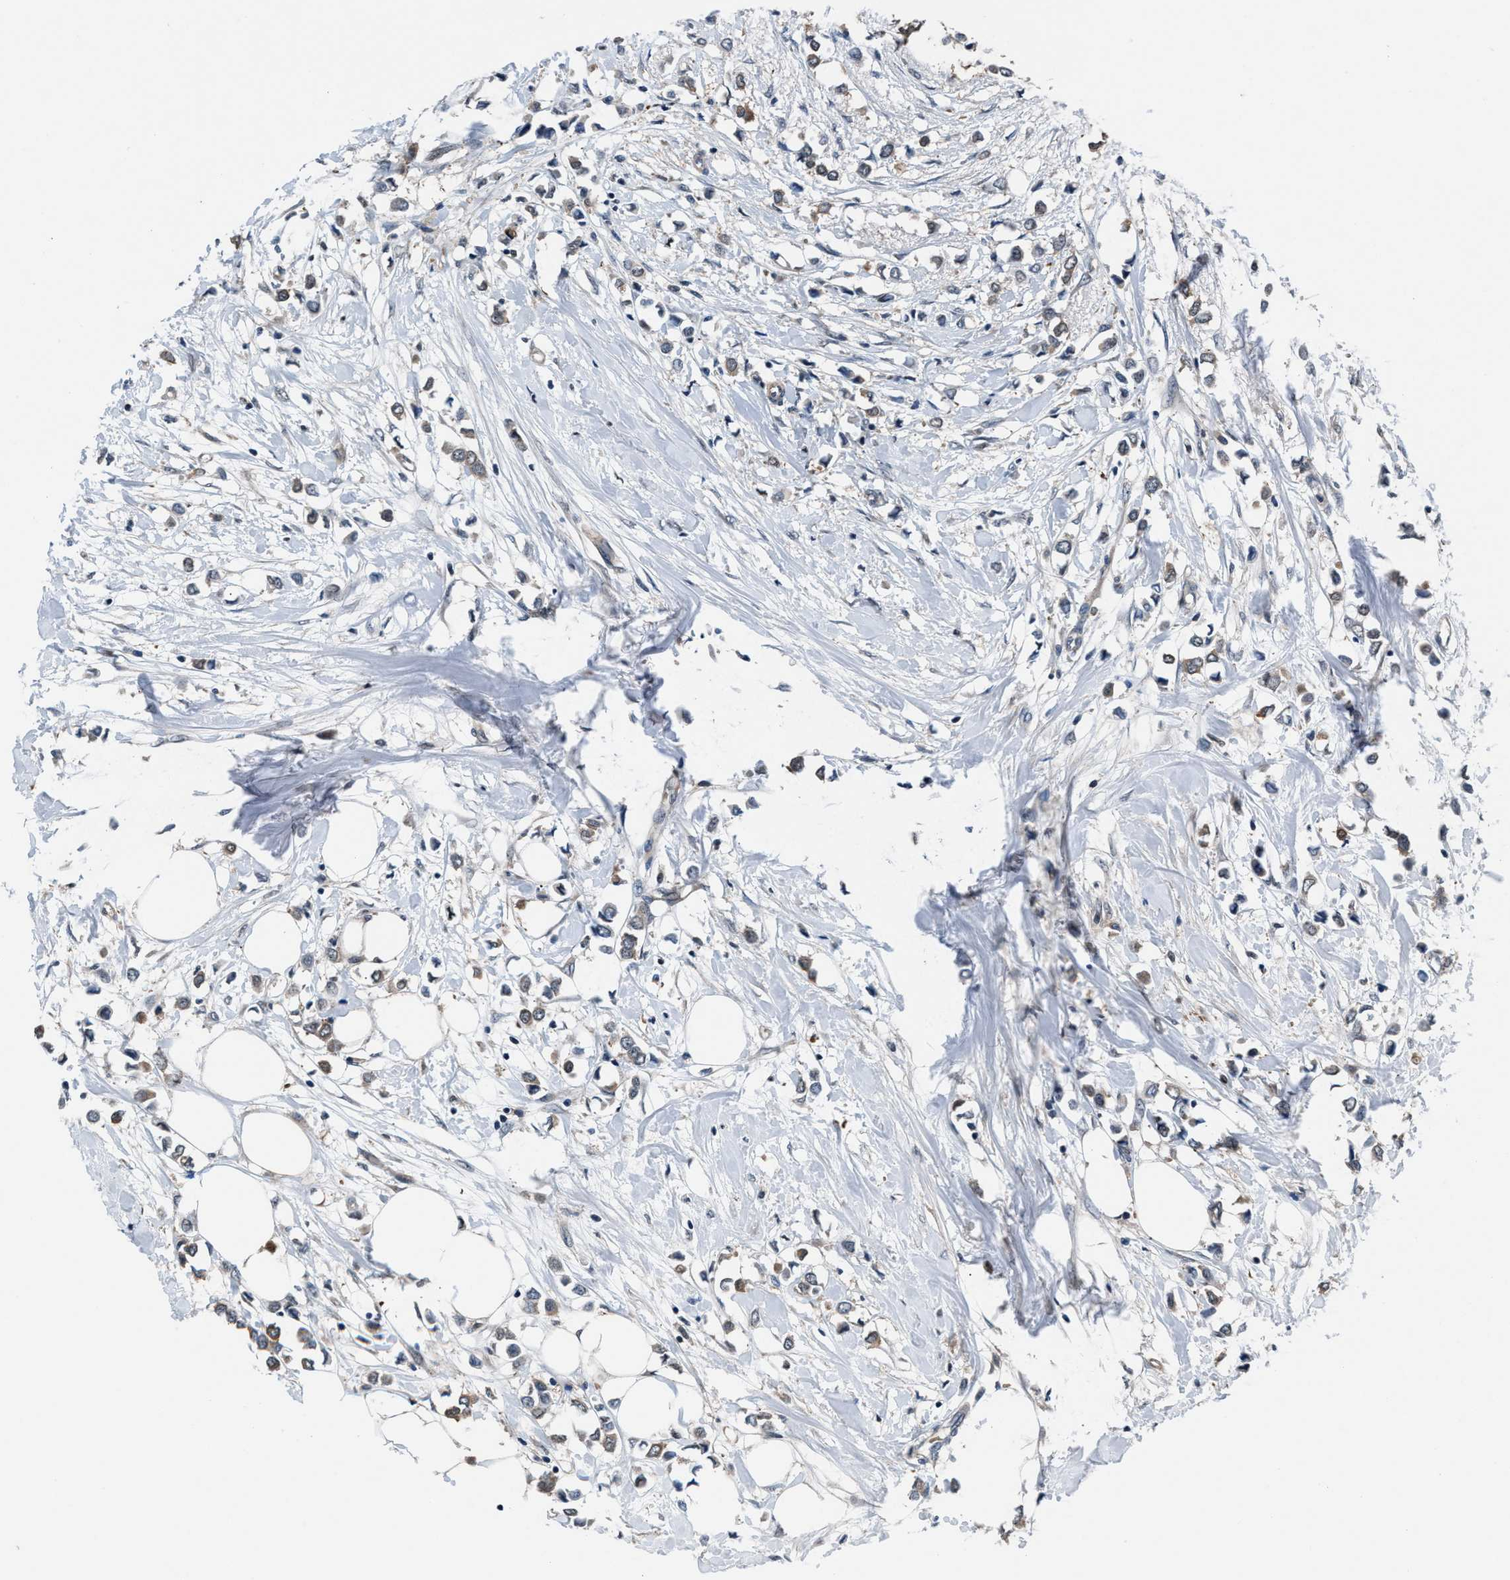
{"staining": {"intensity": "moderate", "quantity": ">75%", "location": "cytoplasmic/membranous"}, "tissue": "breast cancer", "cell_type": "Tumor cells", "image_type": "cancer", "snomed": [{"axis": "morphology", "description": "Lobular carcinoma"}, {"axis": "topography", "description": "Breast"}], "caption": "Immunohistochemistry (DAB) staining of breast cancer displays moderate cytoplasmic/membranous protein positivity in approximately >75% of tumor cells. The staining was performed using DAB, with brown indicating positive protein expression. Nuclei are stained blue with hematoxylin.", "gene": "PRPSAP2", "patient": {"sex": "female", "age": 51}}